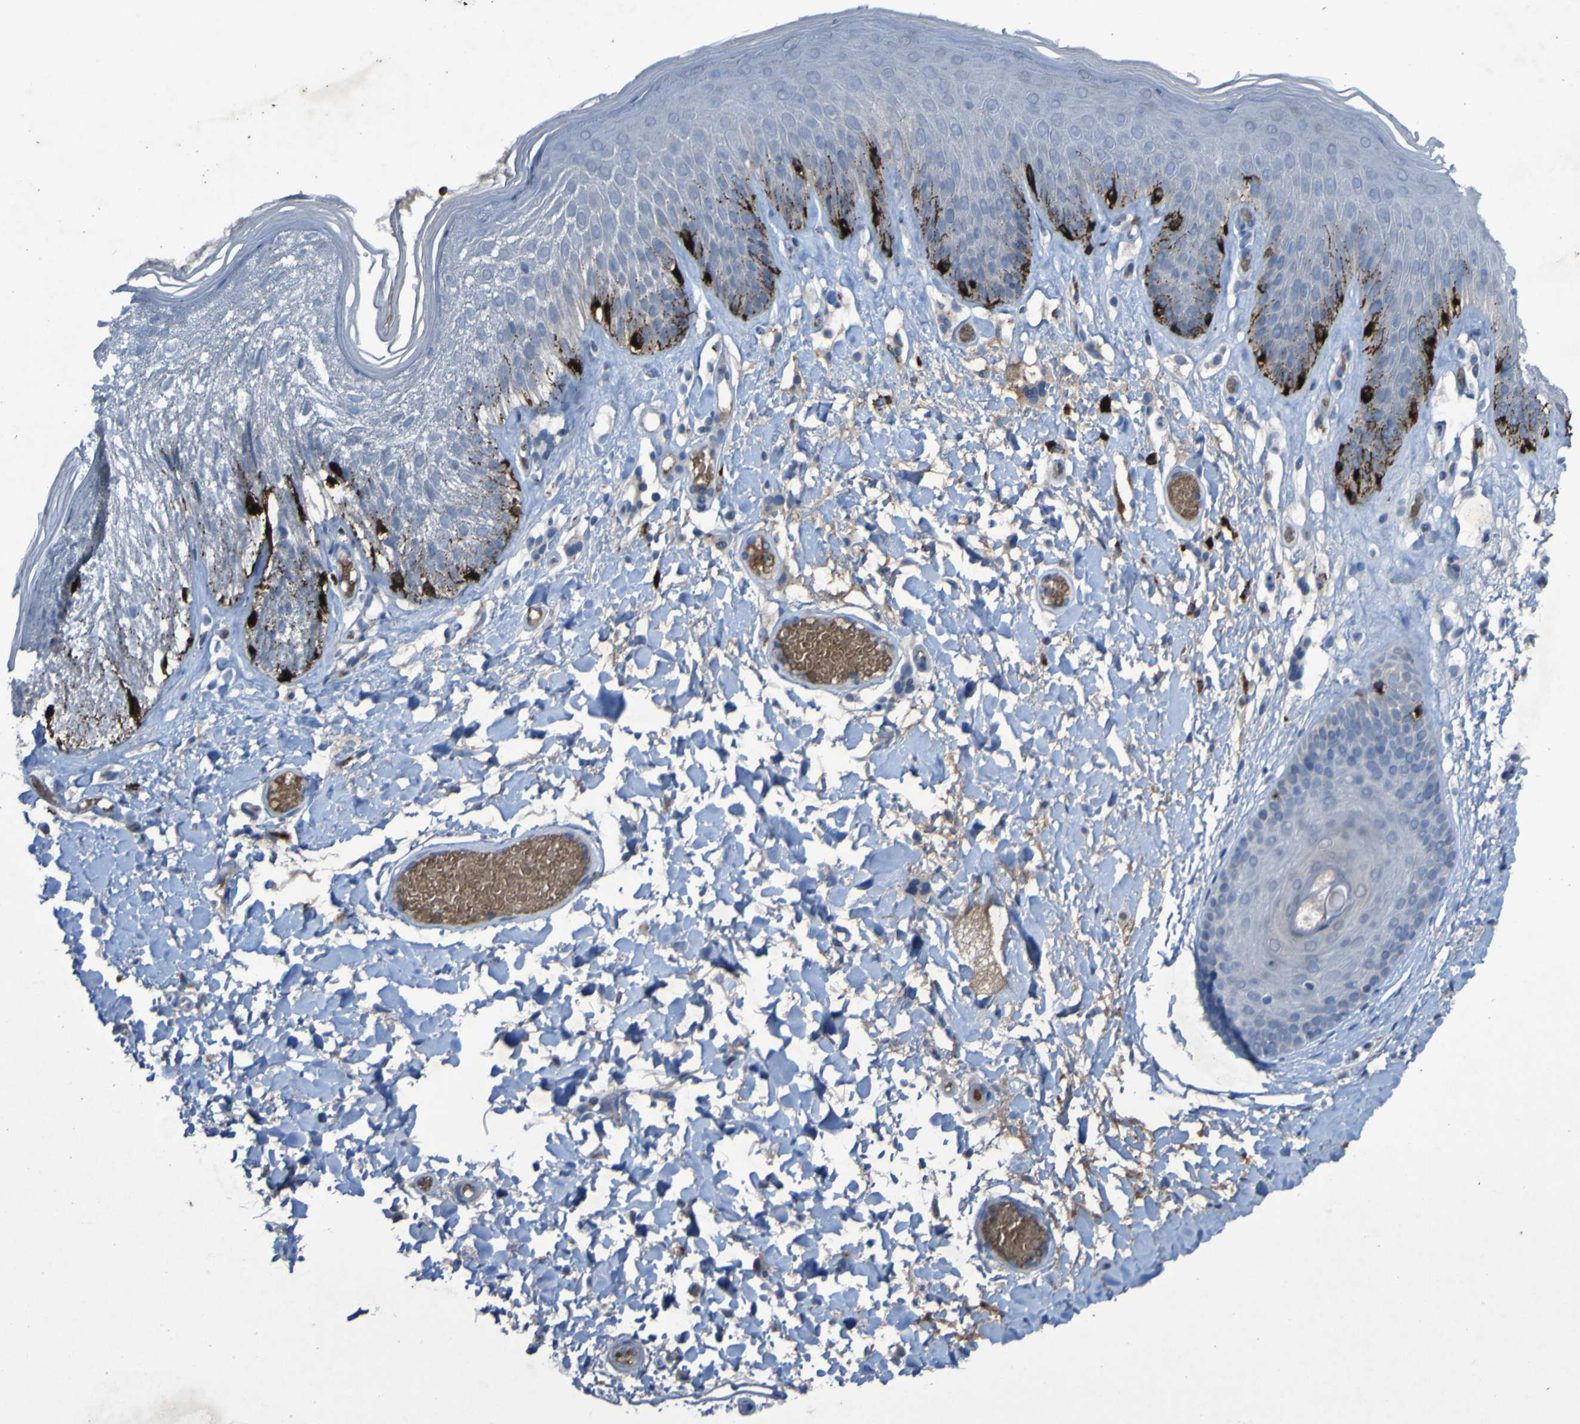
{"staining": {"intensity": "strong", "quantity": "<25%", "location": "cytoplasmic/membranous"}, "tissue": "skin", "cell_type": "Epidermal cells", "image_type": "normal", "snomed": [{"axis": "morphology", "description": "Normal tissue, NOS"}, {"axis": "topography", "description": "Vulva"}], "caption": "Immunohistochemical staining of benign skin displays <25% levels of strong cytoplasmic/membranous protein expression in about <25% of epidermal cells.", "gene": "SGK2", "patient": {"sex": "female", "age": 73}}